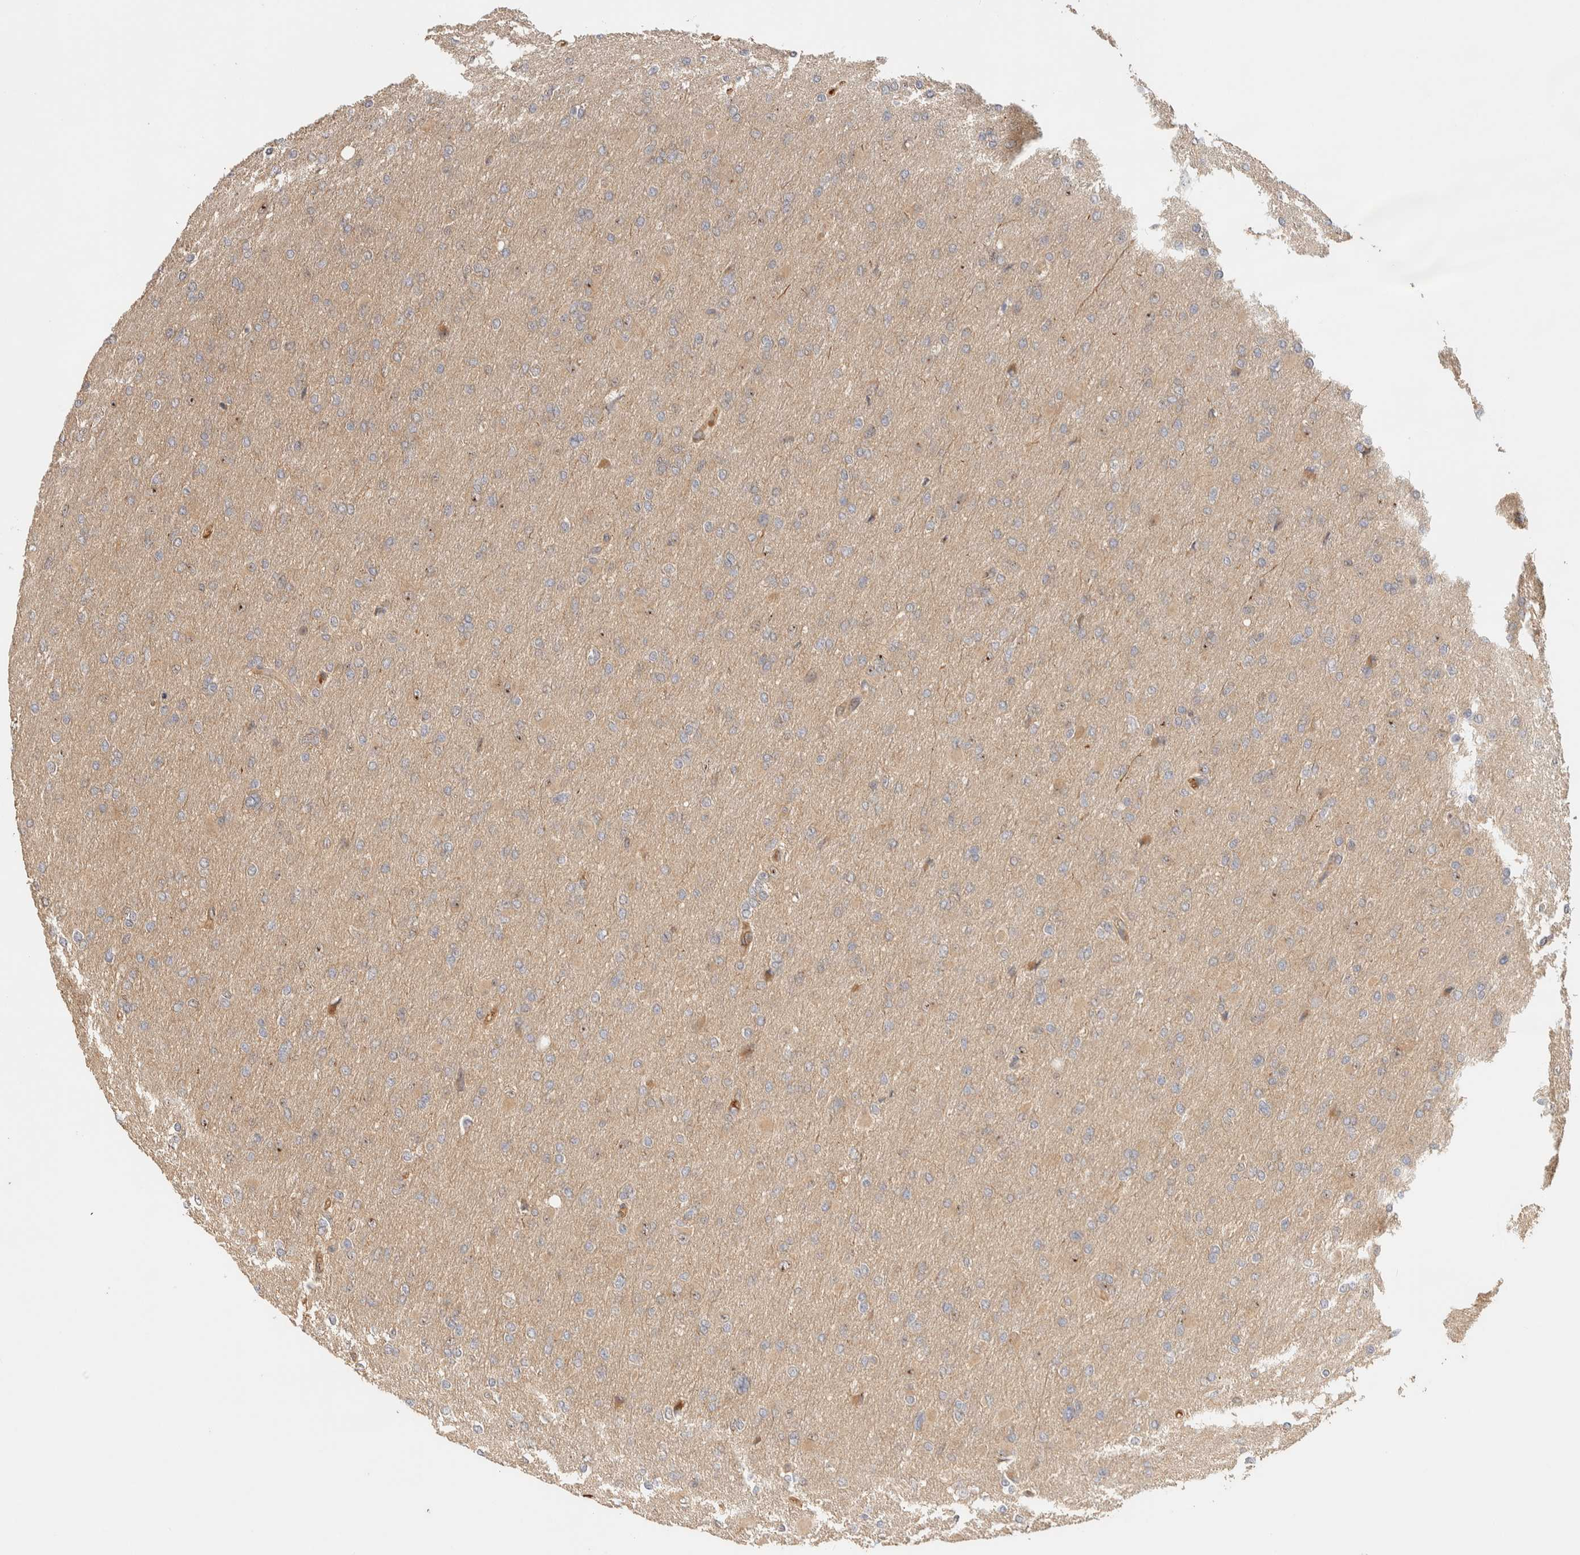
{"staining": {"intensity": "weak", "quantity": "<25%", "location": "cytoplasmic/membranous"}, "tissue": "glioma", "cell_type": "Tumor cells", "image_type": "cancer", "snomed": [{"axis": "morphology", "description": "Glioma, malignant, High grade"}, {"axis": "topography", "description": "Cerebral cortex"}], "caption": "Tumor cells show no significant staining in malignant glioma (high-grade). (DAB (3,3'-diaminobenzidine) immunohistochemistry (IHC) visualized using brightfield microscopy, high magnification).", "gene": "TTI2", "patient": {"sex": "female", "age": 36}}